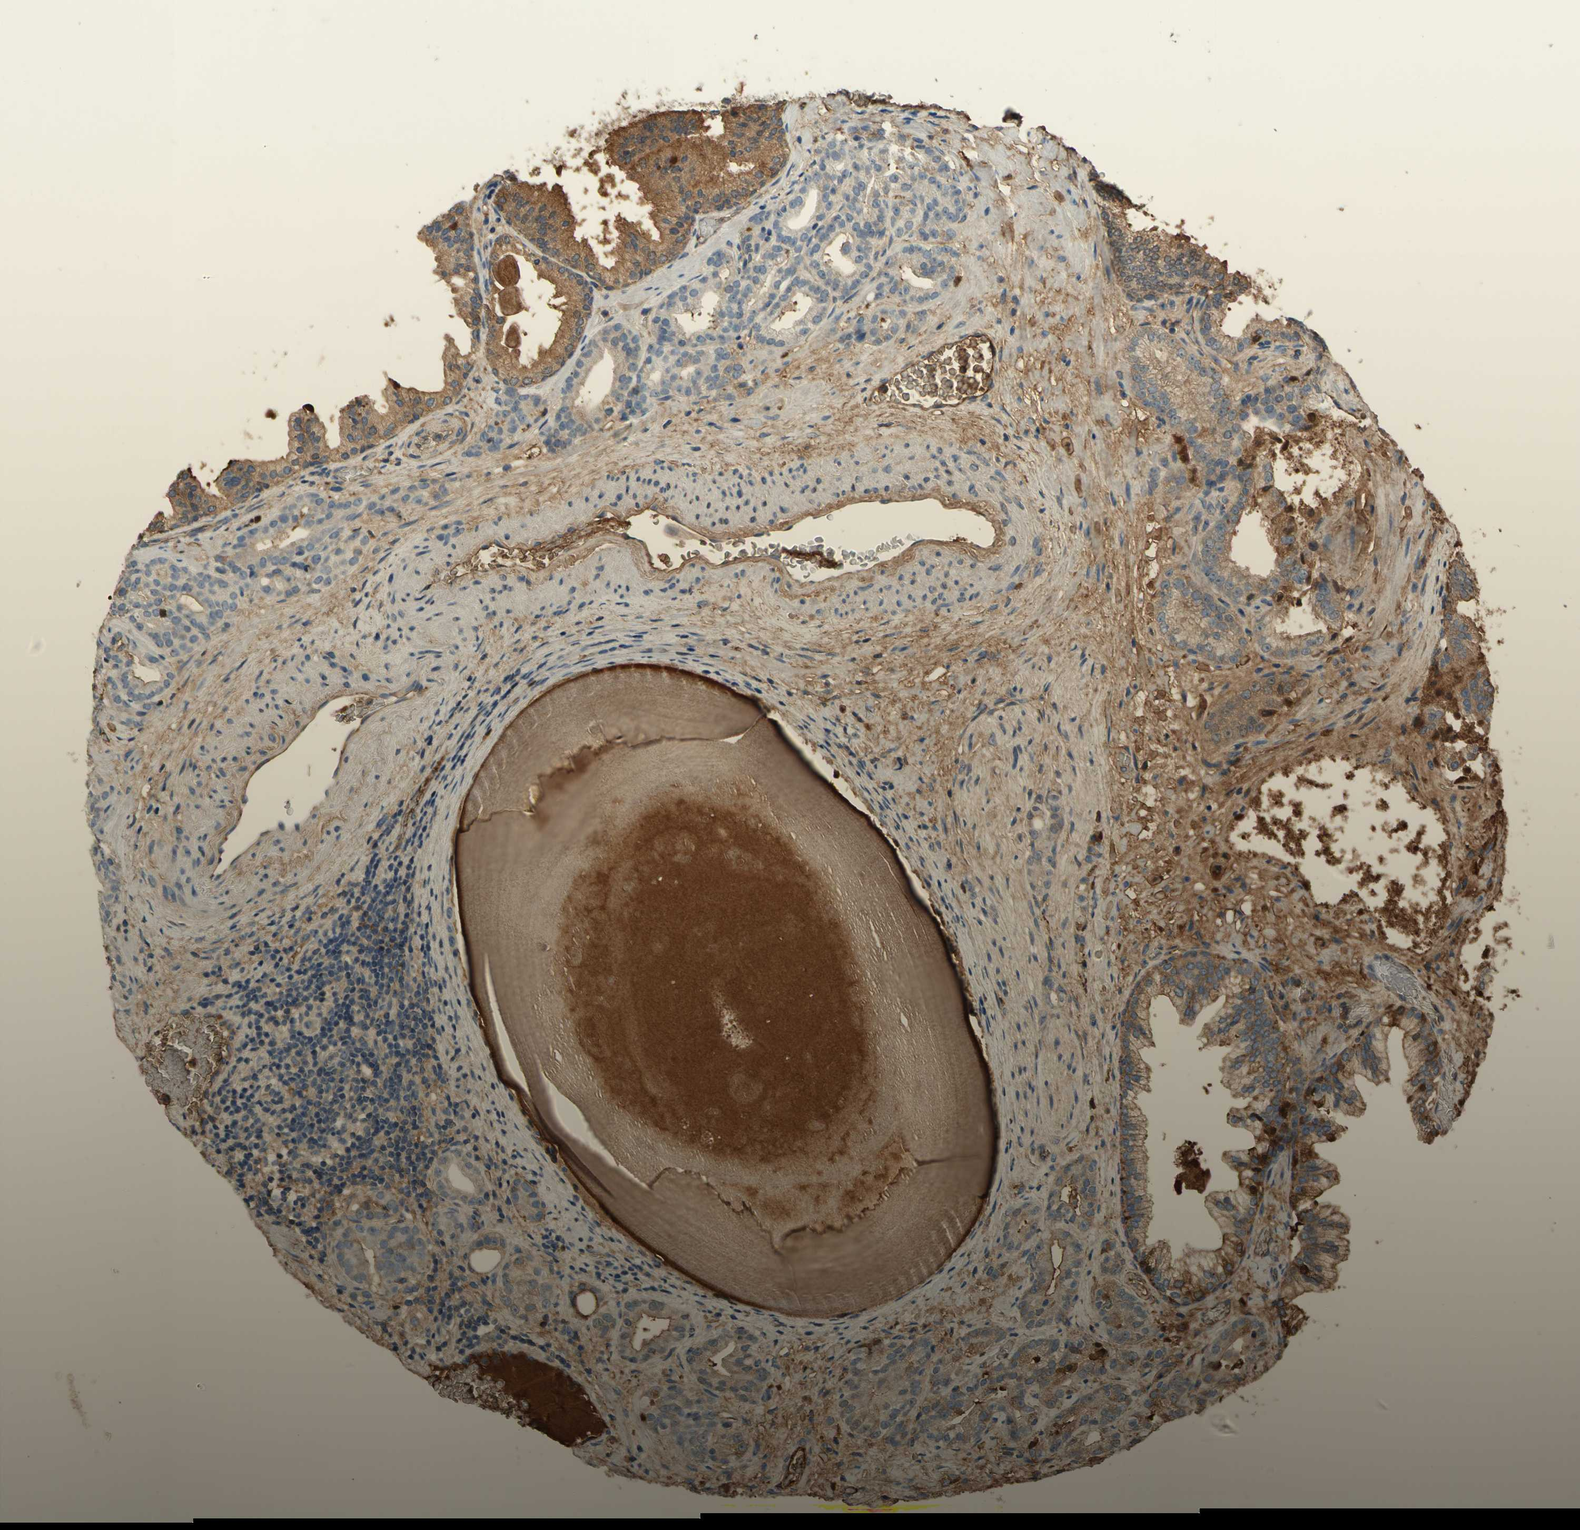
{"staining": {"intensity": "moderate", "quantity": "25%-75%", "location": "cytoplasmic/membranous"}, "tissue": "prostate cancer", "cell_type": "Tumor cells", "image_type": "cancer", "snomed": [{"axis": "morphology", "description": "Adenocarcinoma, Low grade"}, {"axis": "topography", "description": "Prostate"}], "caption": "Immunohistochemistry of prostate cancer shows medium levels of moderate cytoplasmic/membranous staining in approximately 25%-75% of tumor cells. (DAB (3,3'-diaminobenzidine) IHC, brown staining for protein, blue staining for nuclei).", "gene": "TIMP2", "patient": {"sex": "male", "age": 63}}